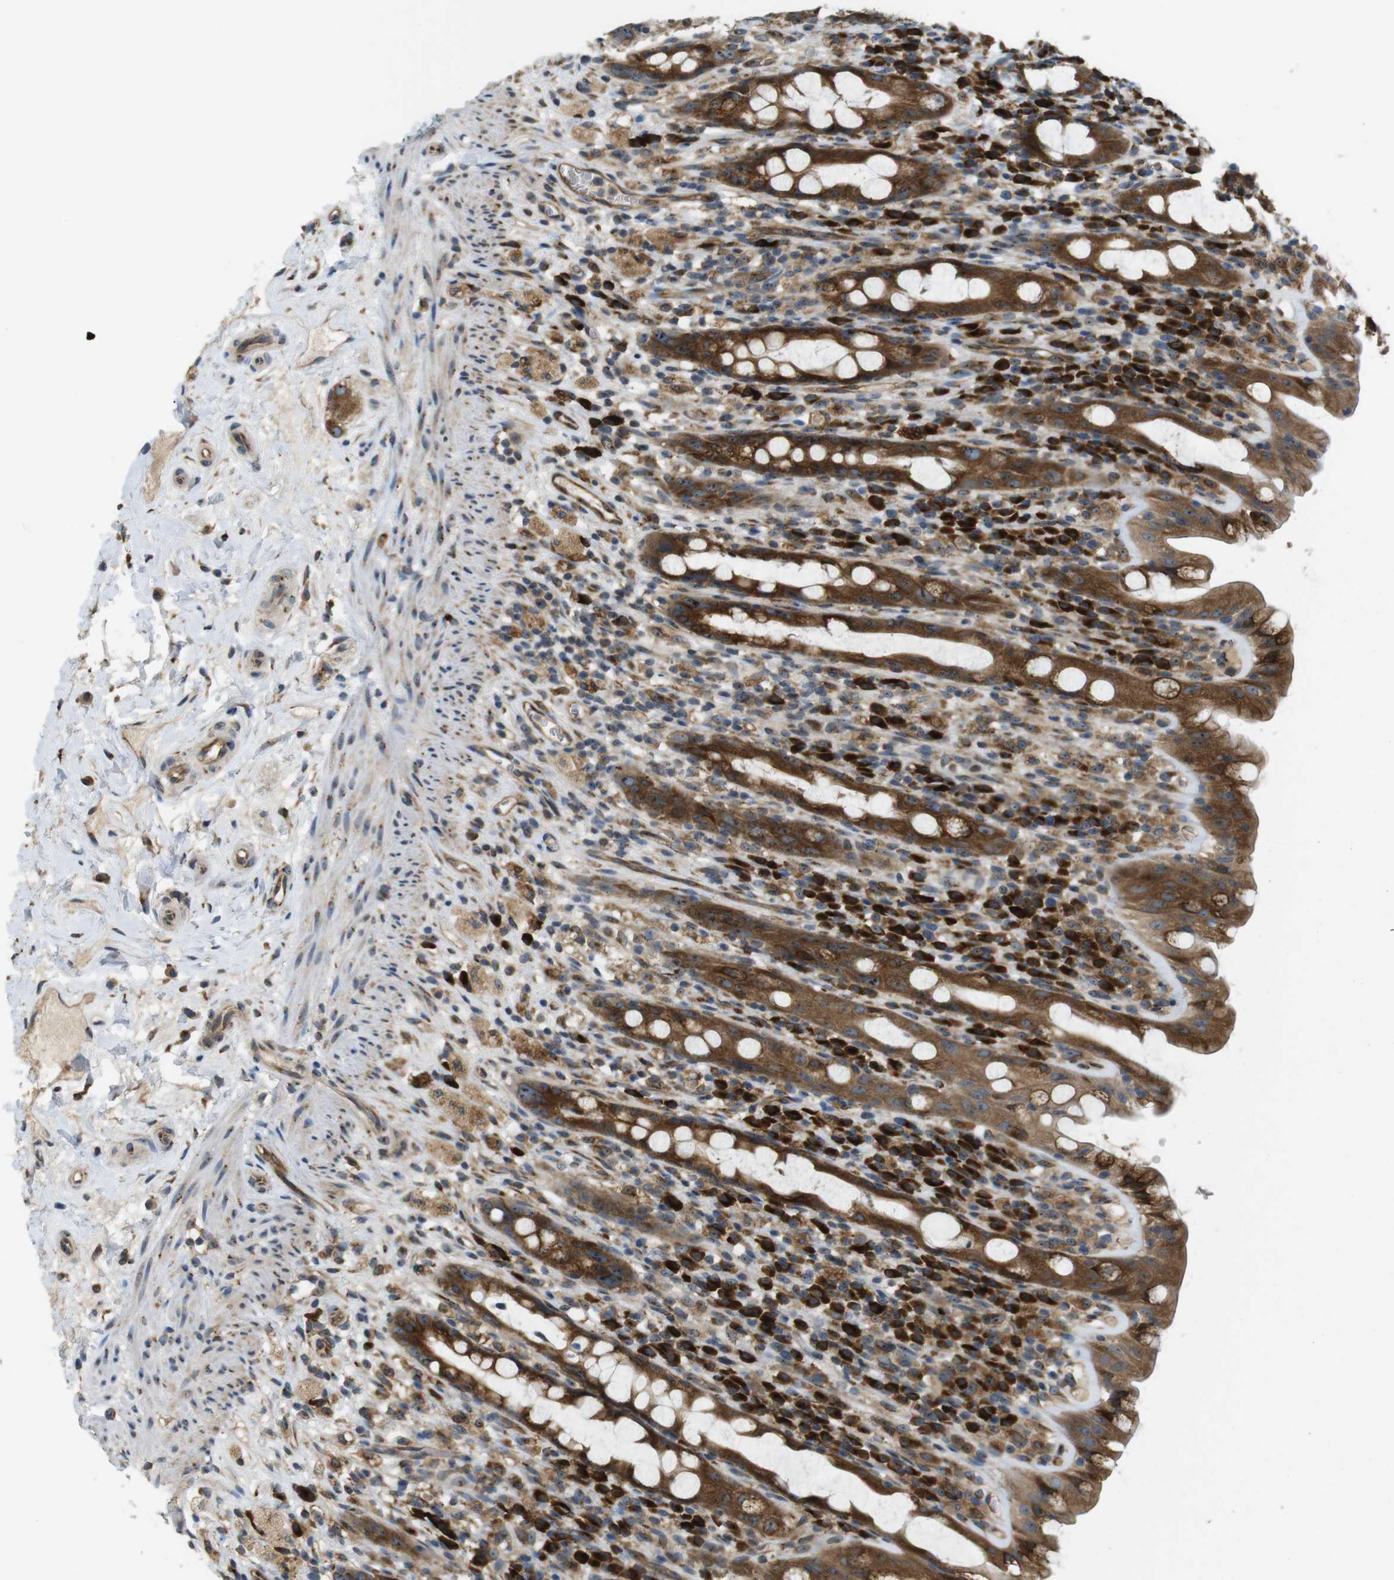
{"staining": {"intensity": "strong", "quantity": ">75%", "location": "cytoplasmic/membranous"}, "tissue": "rectum", "cell_type": "Glandular cells", "image_type": "normal", "snomed": [{"axis": "morphology", "description": "Normal tissue, NOS"}, {"axis": "topography", "description": "Rectum"}], "caption": "An image showing strong cytoplasmic/membranous staining in about >75% of glandular cells in unremarkable rectum, as visualized by brown immunohistochemical staining.", "gene": "TMEM143", "patient": {"sex": "male", "age": 44}}